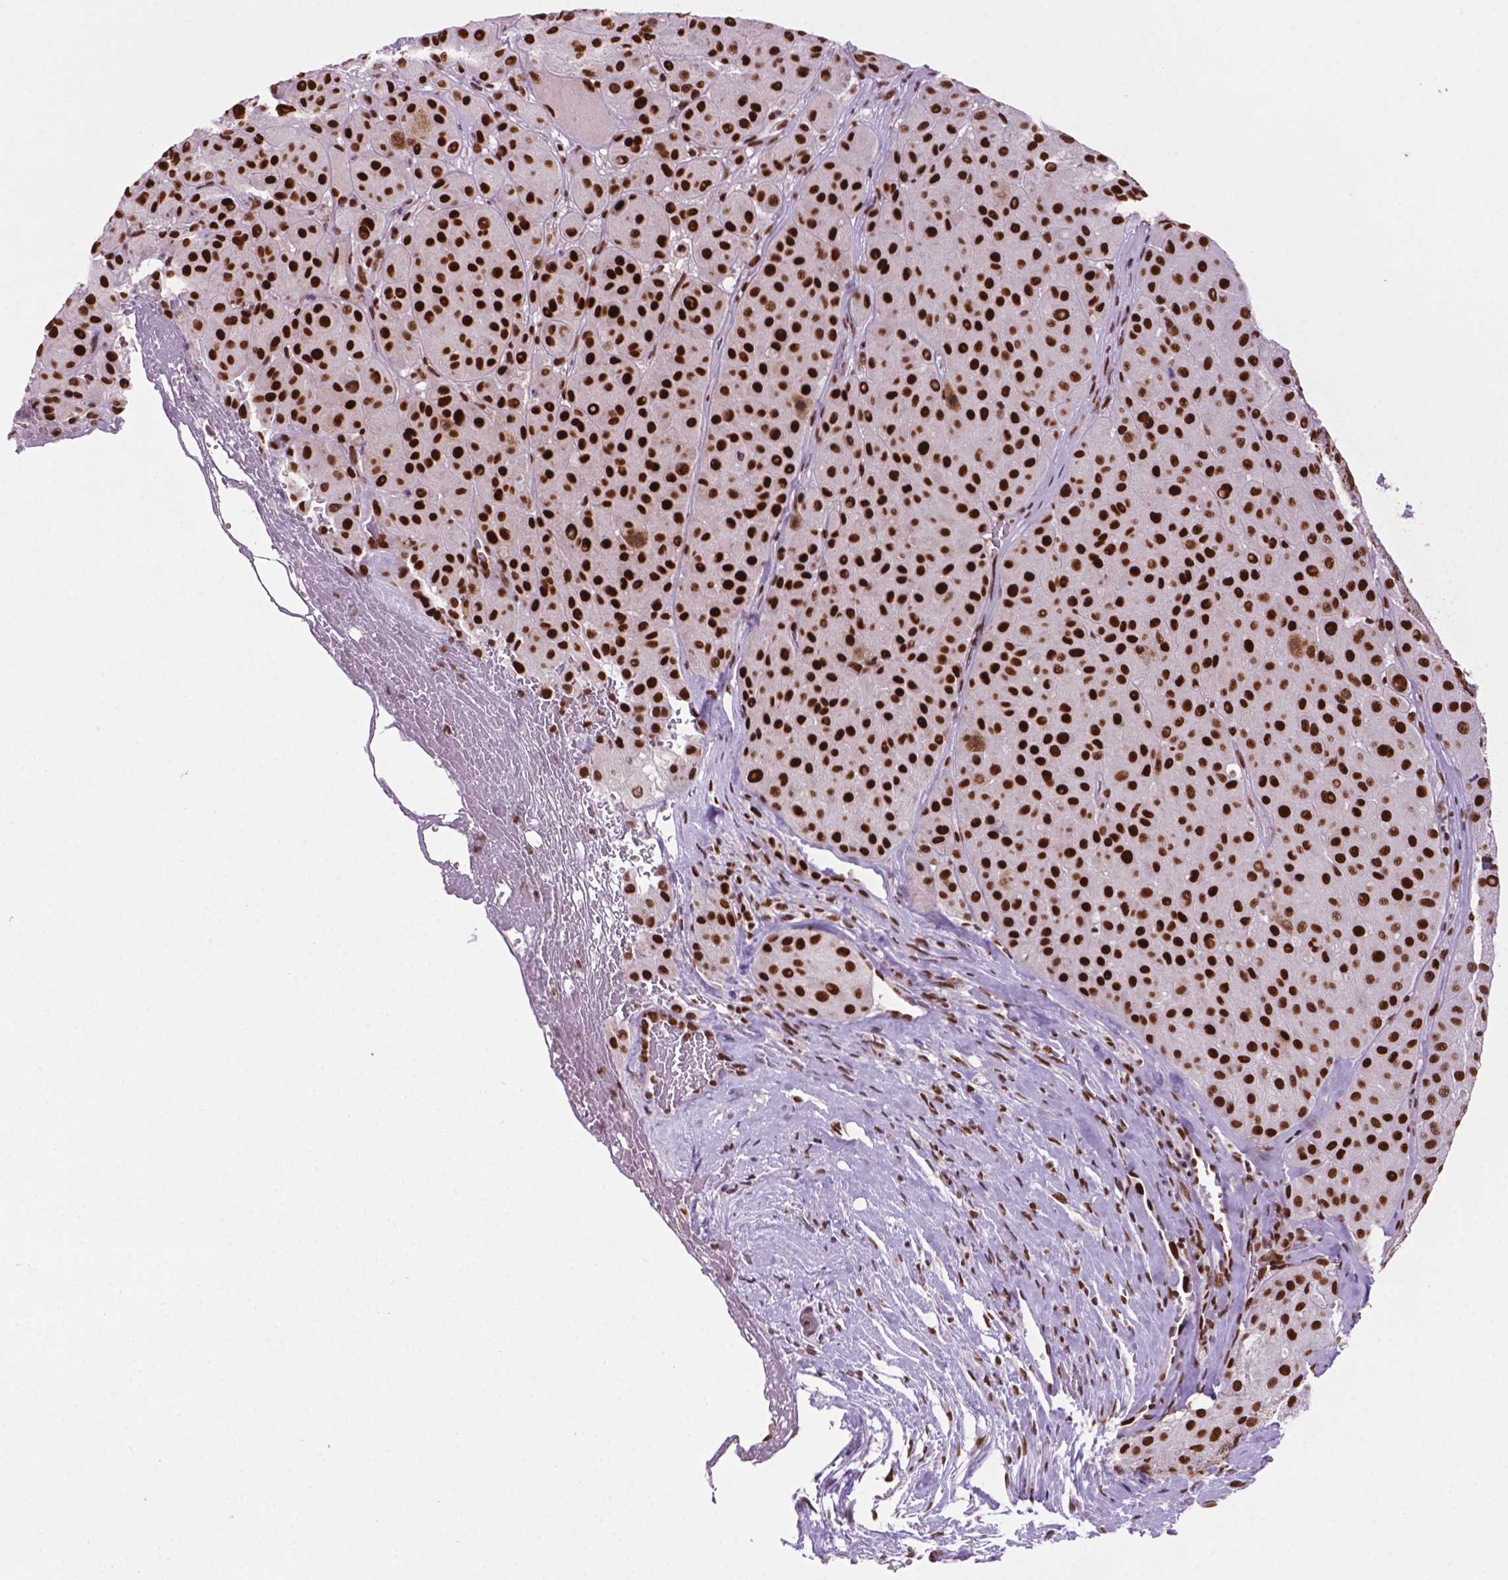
{"staining": {"intensity": "strong", "quantity": ">75%", "location": "nuclear"}, "tissue": "melanoma", "cell_type": "Tumor cells", "image_type": "cancer", "snomed": [{"axis": "morphology", "description": "Malignant melanoma, Metastatic site"}, {"axis": "topography", "description": "Smooth muscle"}], "caption": "High-magnification brightfield microscopy of melanoma stained with DAB (3,3'-diaminobenzidine) (brown) and counterstained with hematoxylin (blue). tumor cells exhibit strong nuclear positivity is present in about>75% of cells. The protein is shown in brown color, while the nuclei are stained blue.", "gene": "MLH1", "patient": {"sex": "male", "age": 41}}